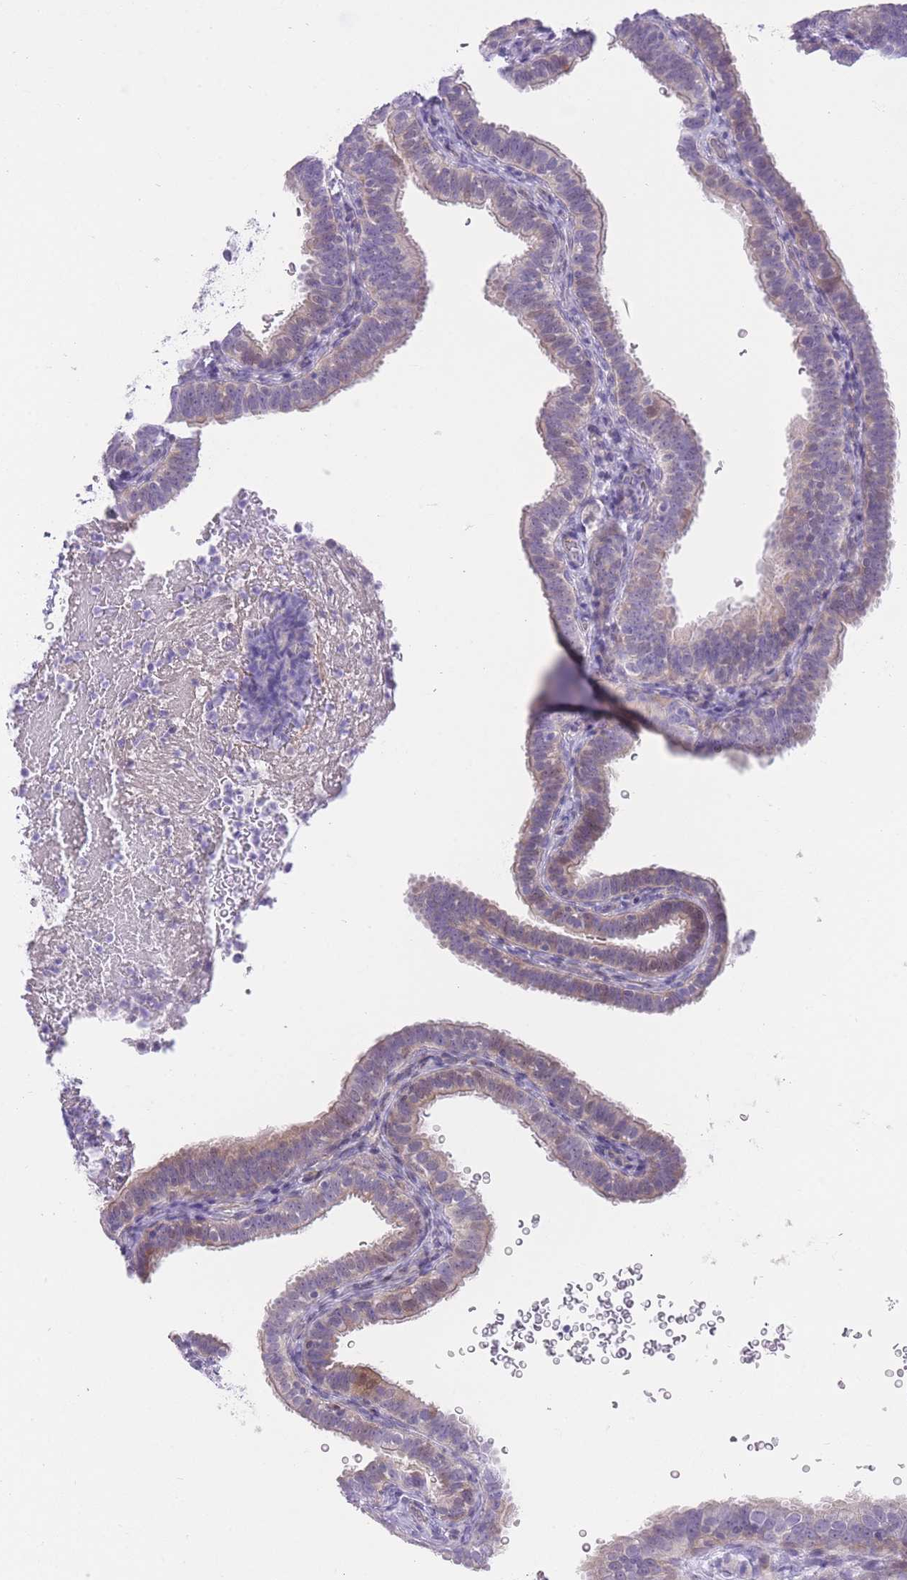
{"staining": {"intensity": "negative", "quantity": "none", "location": "none"}, "tissue": "fallopian tube", "cell_type": "Glandular cells", "image_type": "normal", "snomed": [{"axis": "morphology", "description": "Normal tissue, NOS"}, {"axis": "topography", "description": "Fallopian tube"}], "caption": "Fallopian tube stained for a protein using immunohistochemistry reveals no expression glandular cells.", "gene": "IMPG1", "patient": {"sex": "female", "age": 41}}